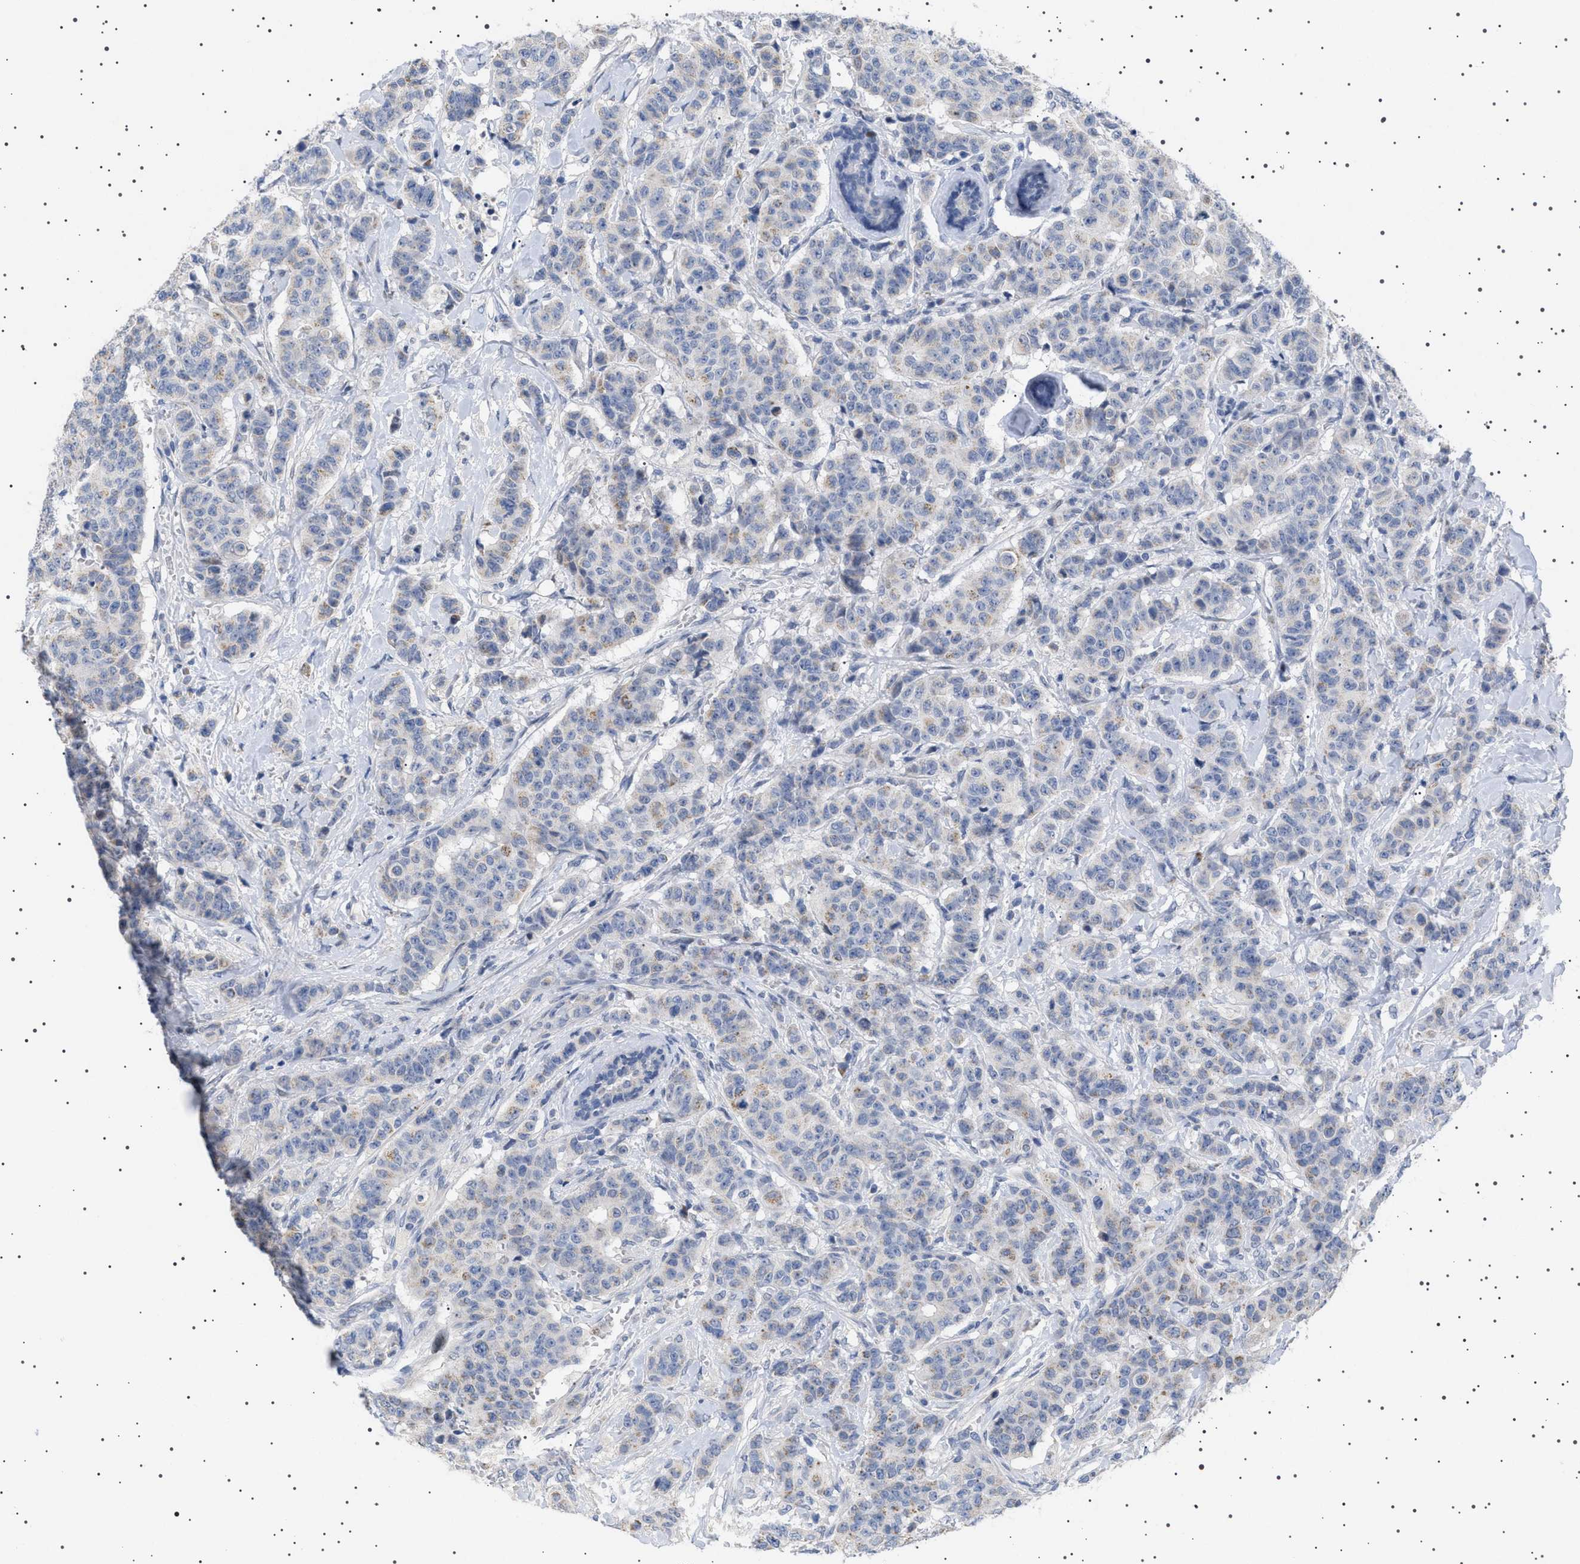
{"staining": {"intensity": "weak", "quantity": "<25%", "location": "cytoplasmic/membranous"}, "tissue": "breast cancer", "cell_type": "Tumor cells", "image_type": "cancer", "snomed": [{"axis": "morphology", "description": "Normal tissue, NOS"}, {"axis": "morphology", "description": "Duct carcinoma"}, {"axis": "topography", "description": "Breast"}], "caption": "Human breast cancer stained for a protein using IHC exhibits no staining in tumor cells.", "gene": "HTR1A", "patient": {"sex": "female", "age": 40}}